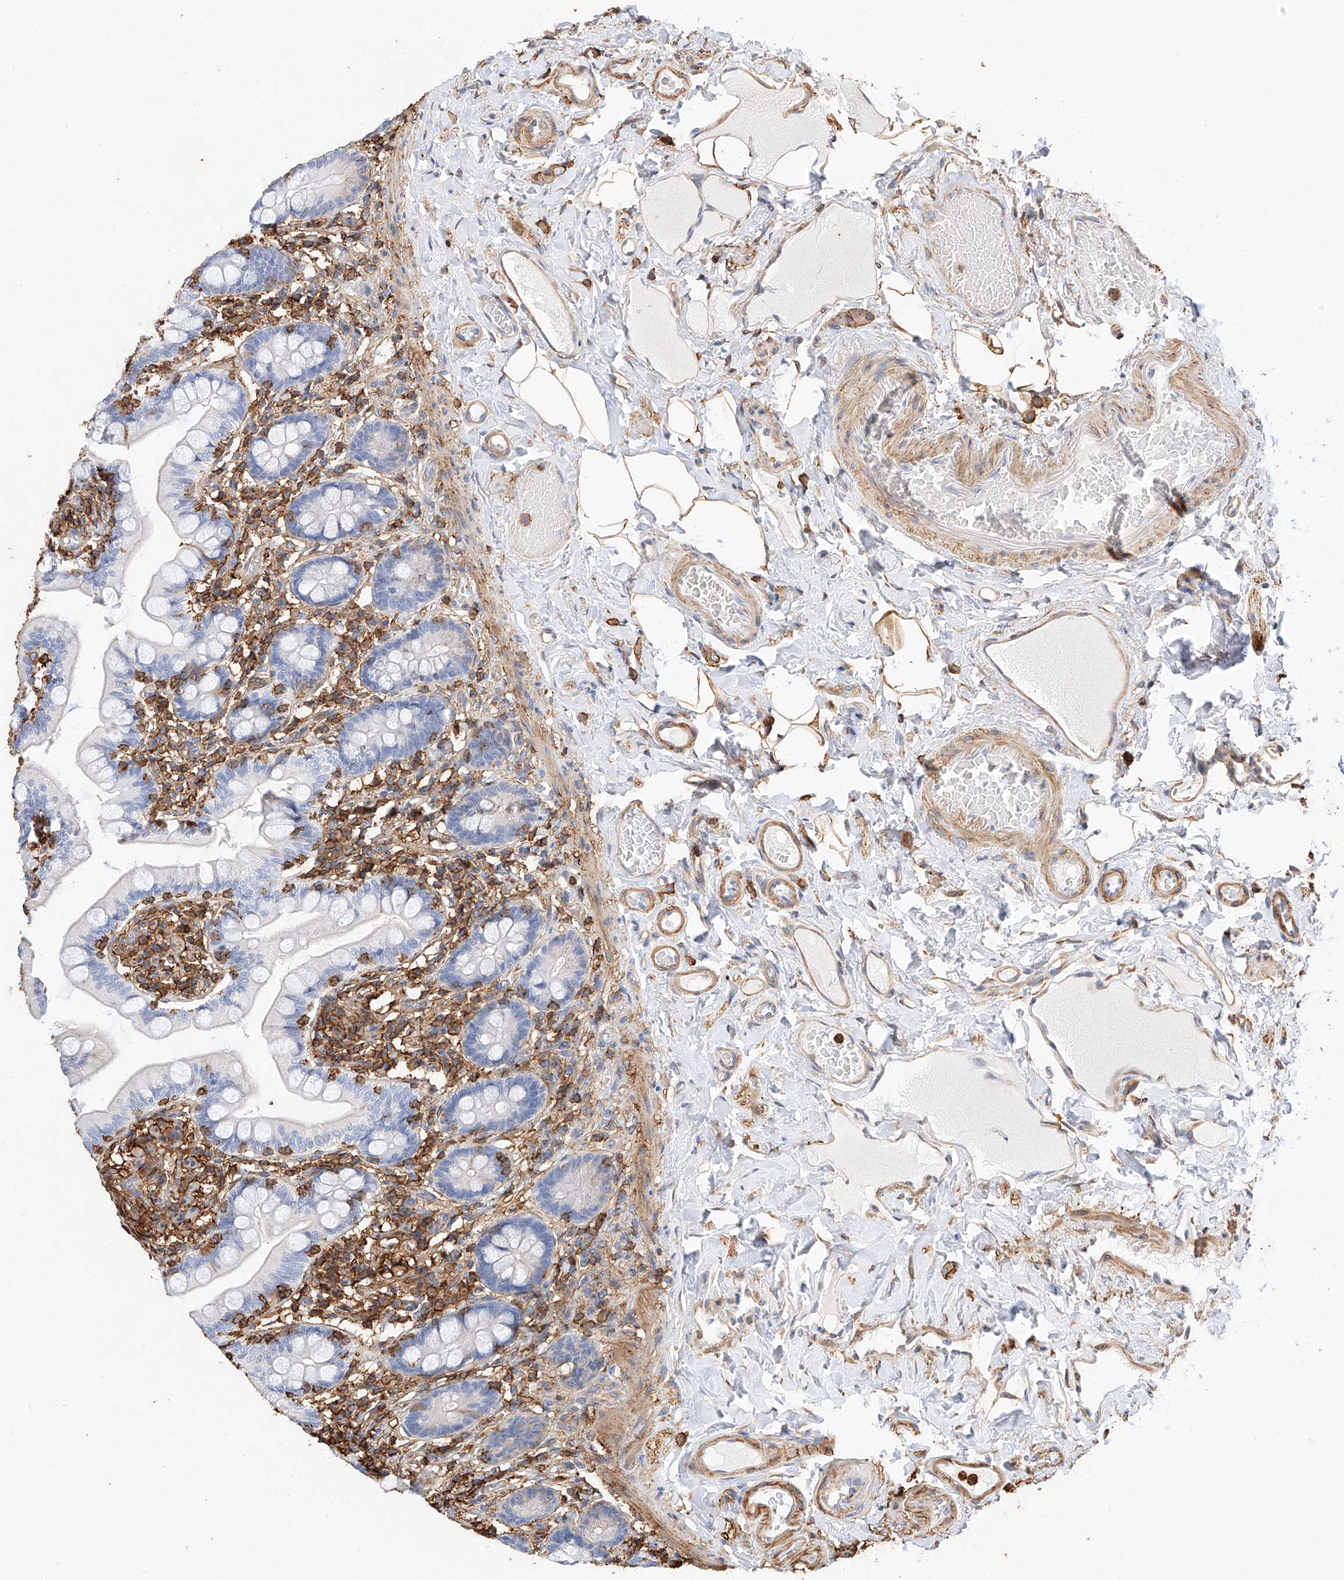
{"staining": {"intensity": "negative", "quantity": "none", "location": "none"}, "tissue": "small intestine", "cell_type": "Glandular cells", "image_type": "normal", "snomed": [{"axis": "morphology", "description": "Normal tissue, NOS"}, {"axis": "topography", "description": "Small intestine"}], "caption": "The IHC image has no significant positivity in glandular cells of small intestine.", "gene": "WFS1", "patient": {"sex": "female", "age": 64}}